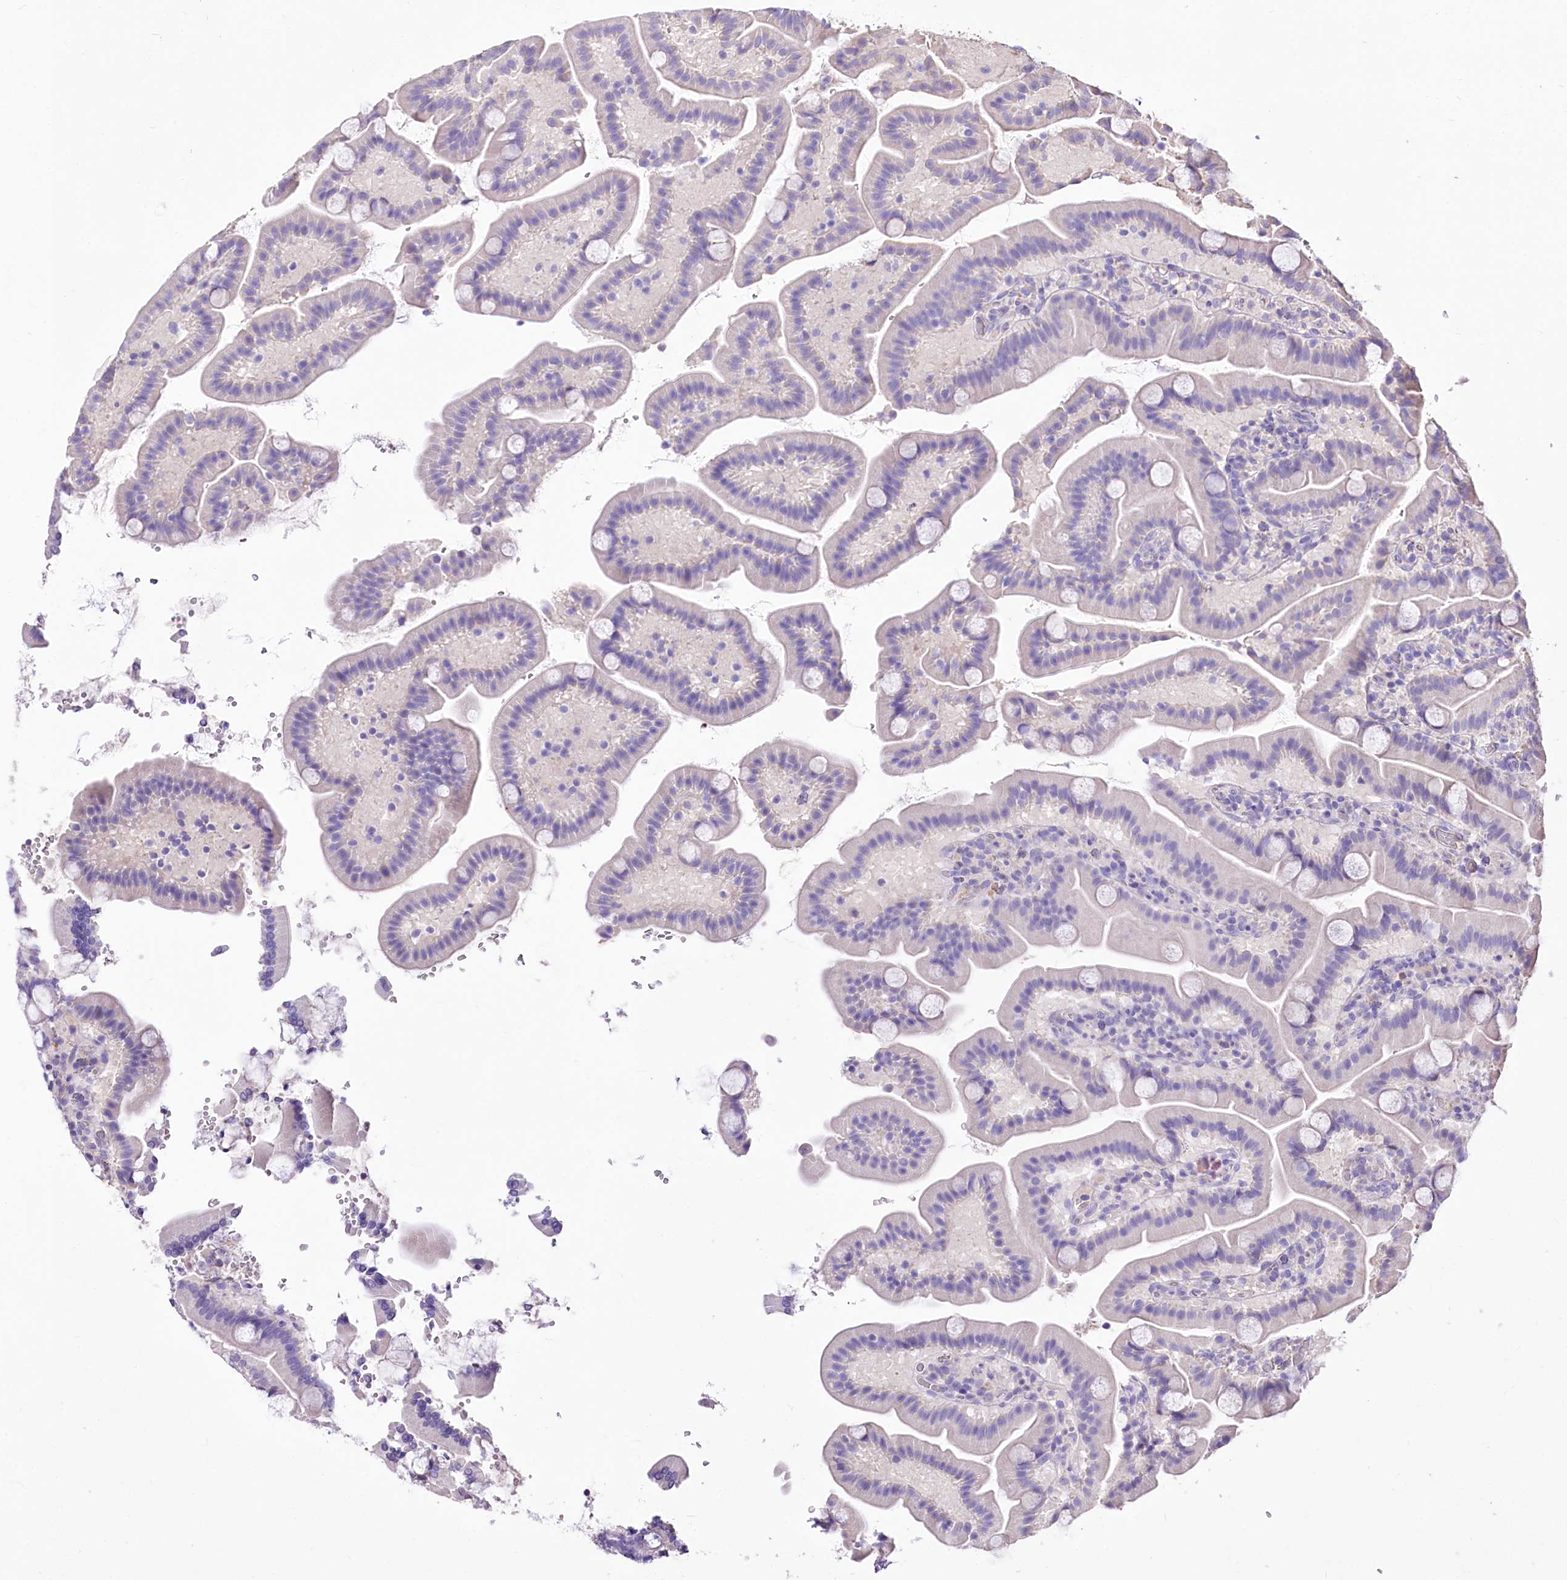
{"staining": {"intensity": "negative", "quantity": "none", "location": "none"}, "tissue": "duodenum", "cell_type": "Glandular cells", "image_type": "normal", "snomed": [{"axis": "morphology", "description": "Normal tissue, NOS"}, {"axis": "topography", "description": "Duodenum"}], "caption": "Human duodenum stained for a protein using immunohistochemistry (IHC) exhibits no staining in glandular cells.", "gene": "PCYOX1L", "patient": {"sex": "male", "age": 55}}